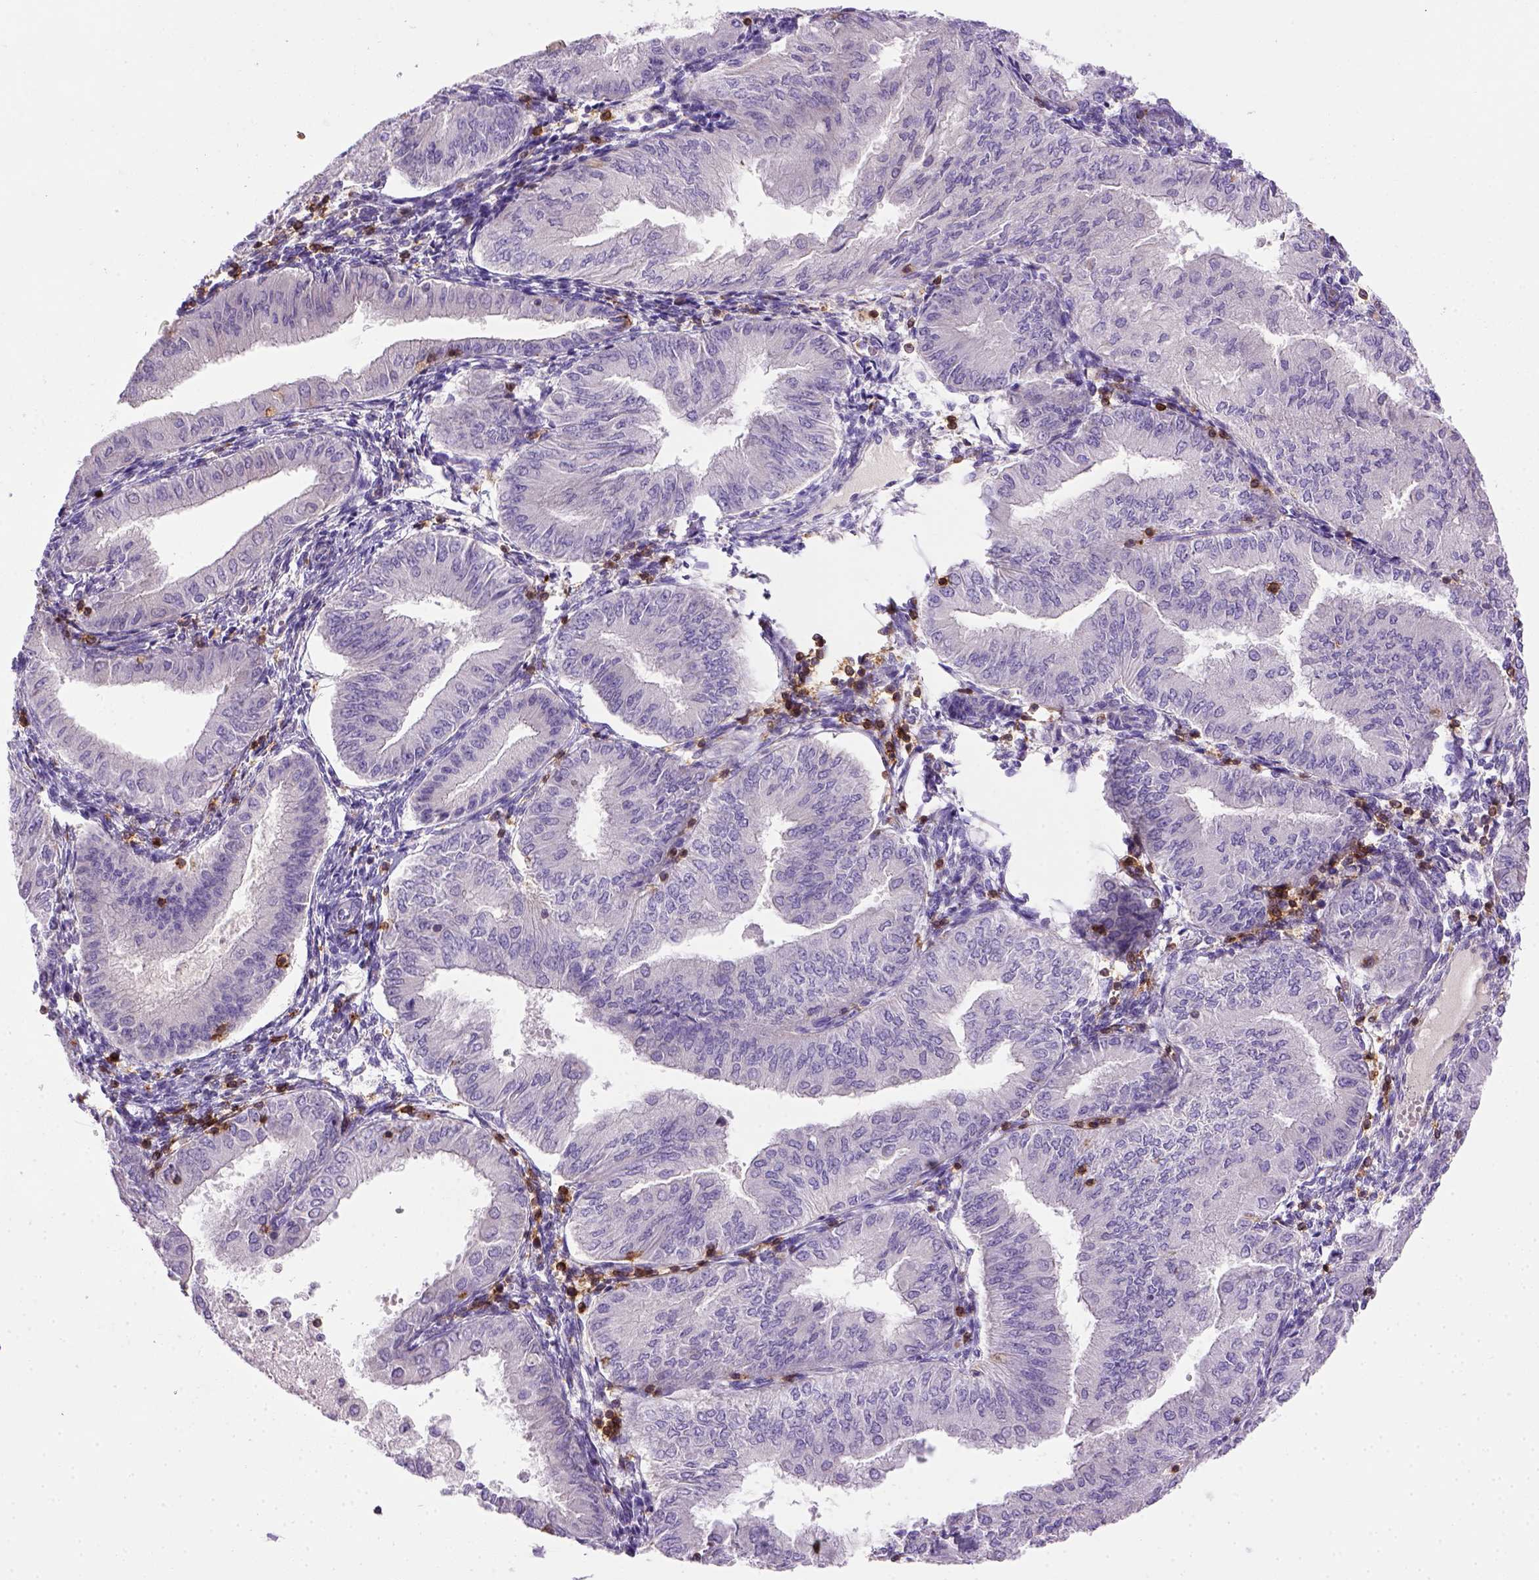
{"staining": {"intensity": "negative", "quantity": "none", "location": "none"}, "tissue": "endometrial cancer", "cell_type": "Tumor cells", "image_type": "cancer", "snomed": [{"axis": "morphology", "description": "Adenocarcinoma, NOS"}, {"axis": "topography", "description": "Endometrium"}], "caption": "Immunohistochemical staining of human endometrial cancer (adenocarcinoma) shows no significant positivity in tumor cells.", "gene": "CD3E", "patient": {"sex": "female", "age": 53}}